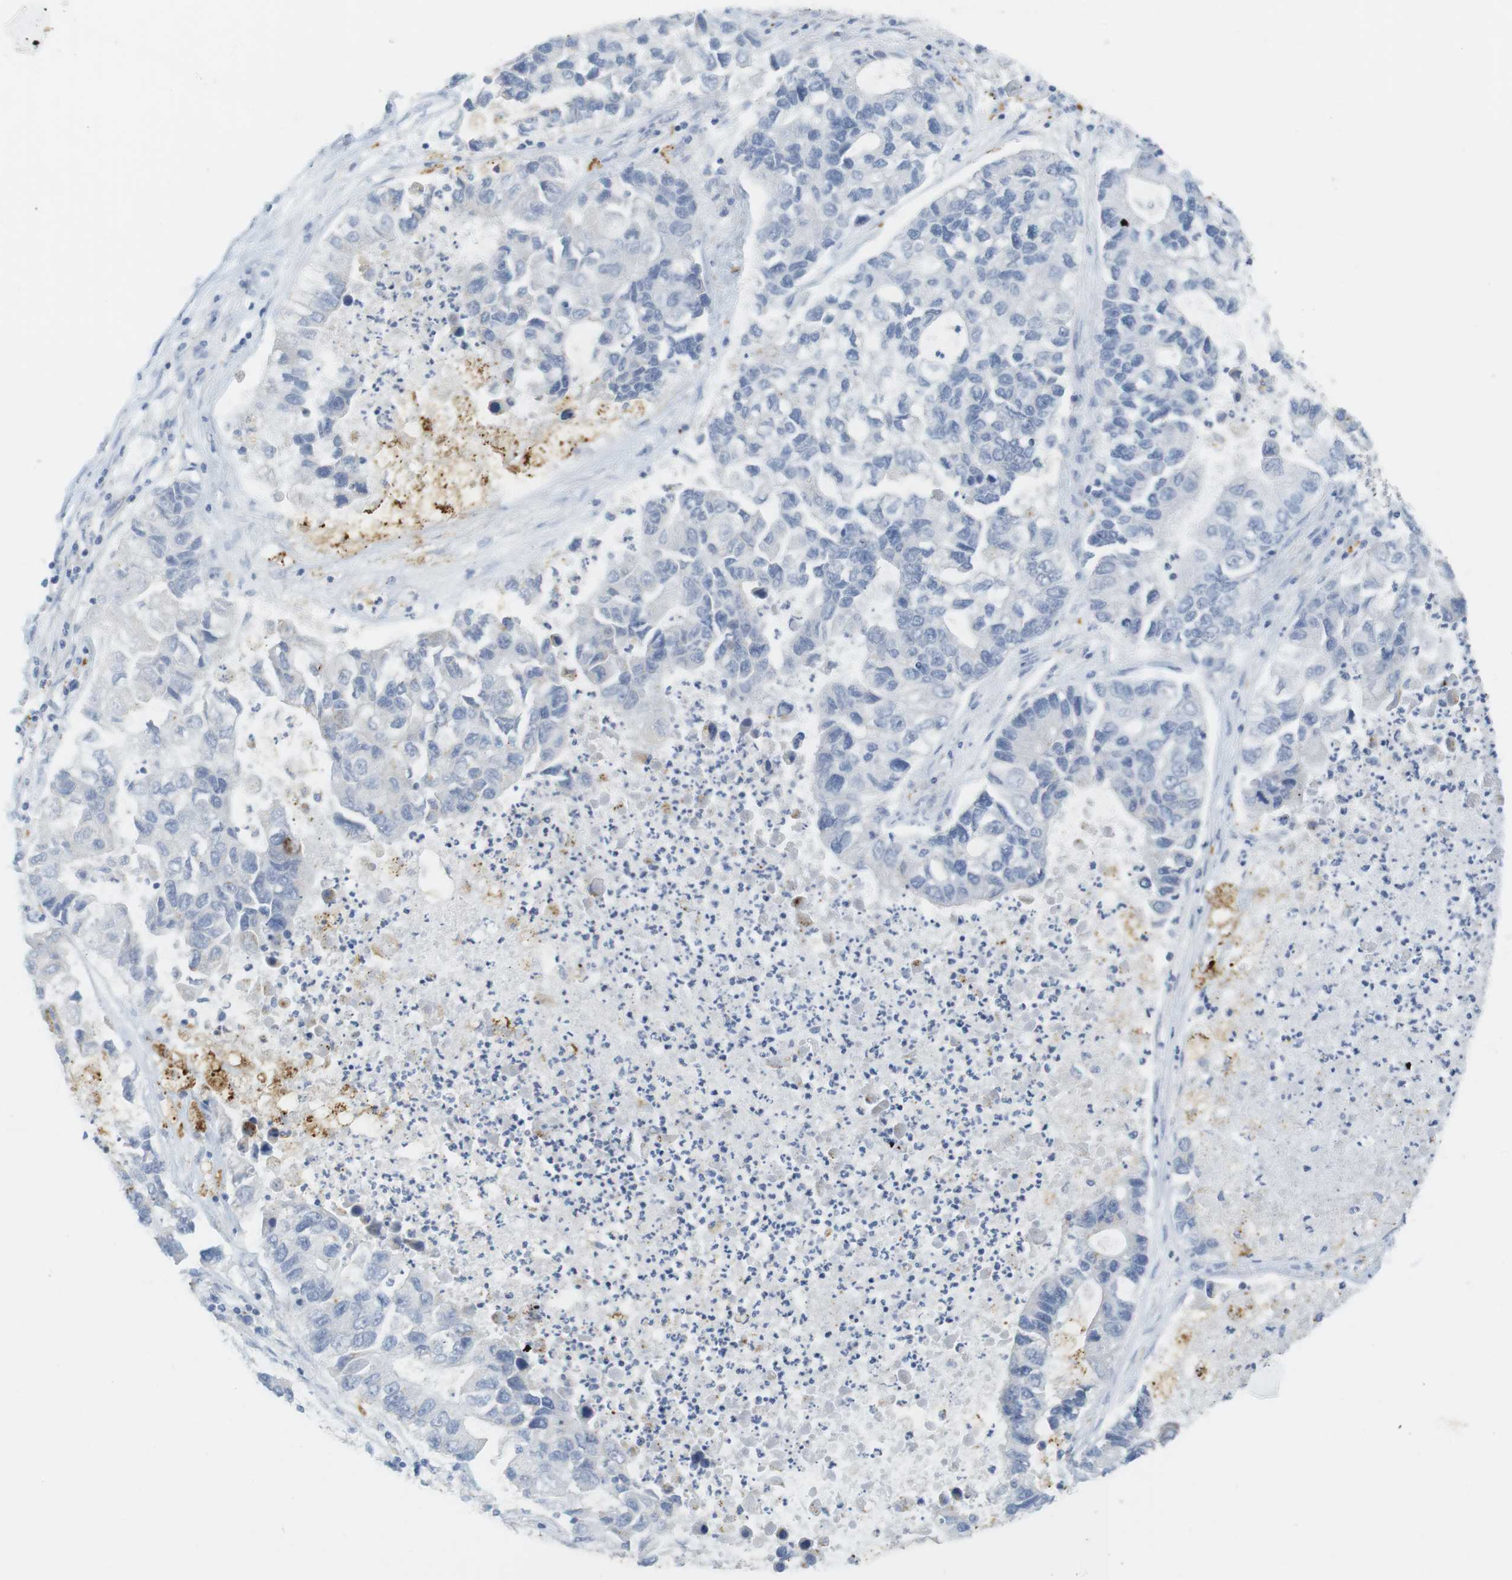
{"staining": {"intensity": "negative", "quantity": "none", "location": "none"}, "tissue": "lung cancer", "cell_type": "Tumor cells", "image_type": "cancer", "snomed": [{"axis": "morphology", "description": "Adenocarcinoma, NOS"}, {"axis": "topography", "description": "Lung"}], "caption": "Protein analysis of lung cancer (adenocarcinoma) shows no significant expression in tumor cells.", "gene": "YIPF1", "patient": {"sex": "female", "age": 51}}